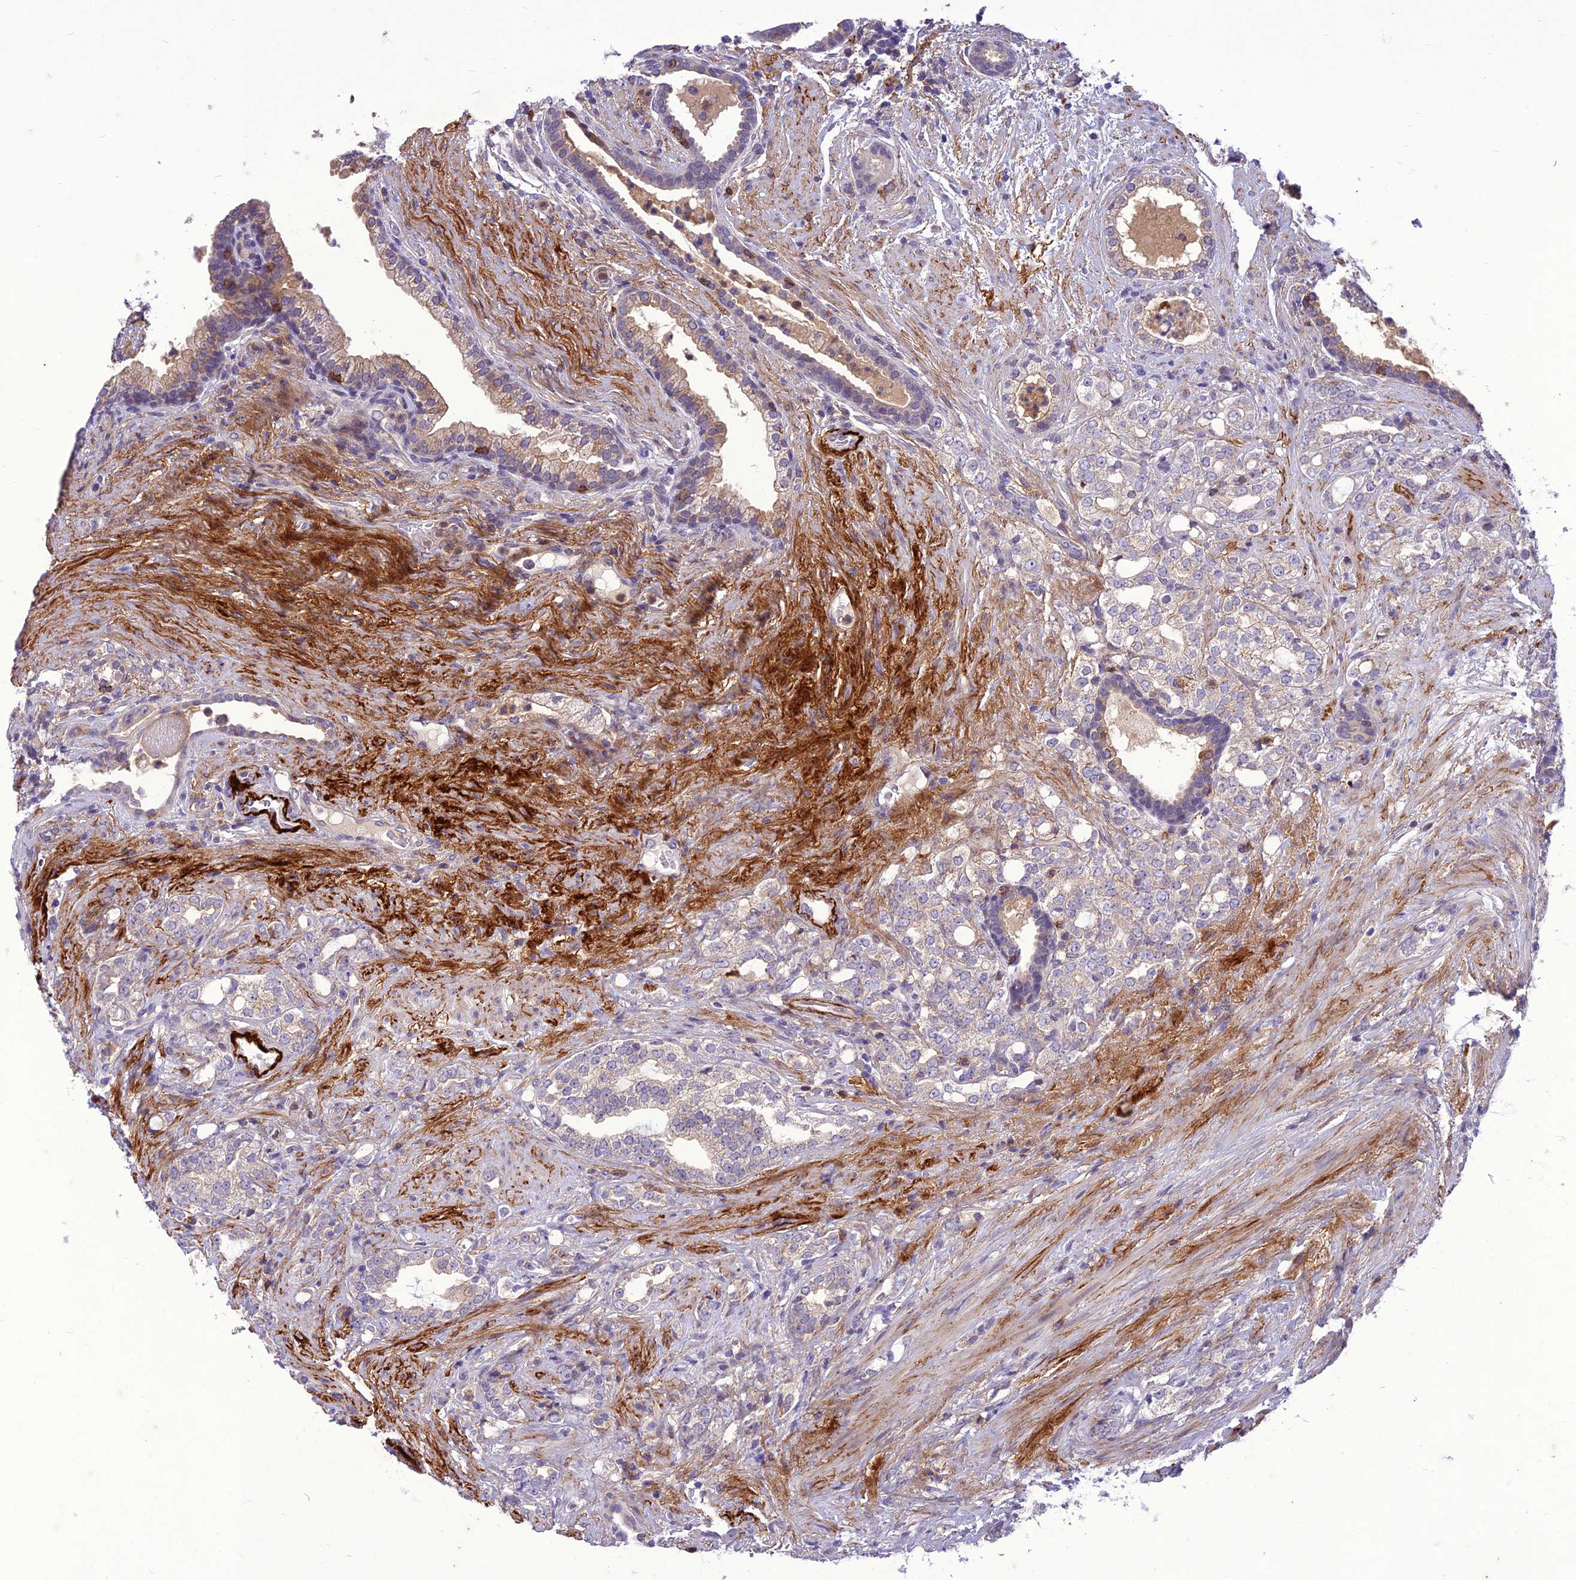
{"staining": {"intensity": "negative", "quantity": "none", "location": "none"}, "tissue": "prostate cancer", "cell_type": "Tumor cells", "image_type": "cancer", "snomed": [{"axis": "morphology", "description": "Adenocarcinoma, High grade"}, {"axis": "topography", "description": "Prostate"}], "caption": "This is a photomicrograph of immunohistochemistry staining of adenocarcinoma (high-grade) (prostate), which shows no staining in tumor cells.", "gene": "ITGAE", "patient": {"sex": "male", "age": 64}}